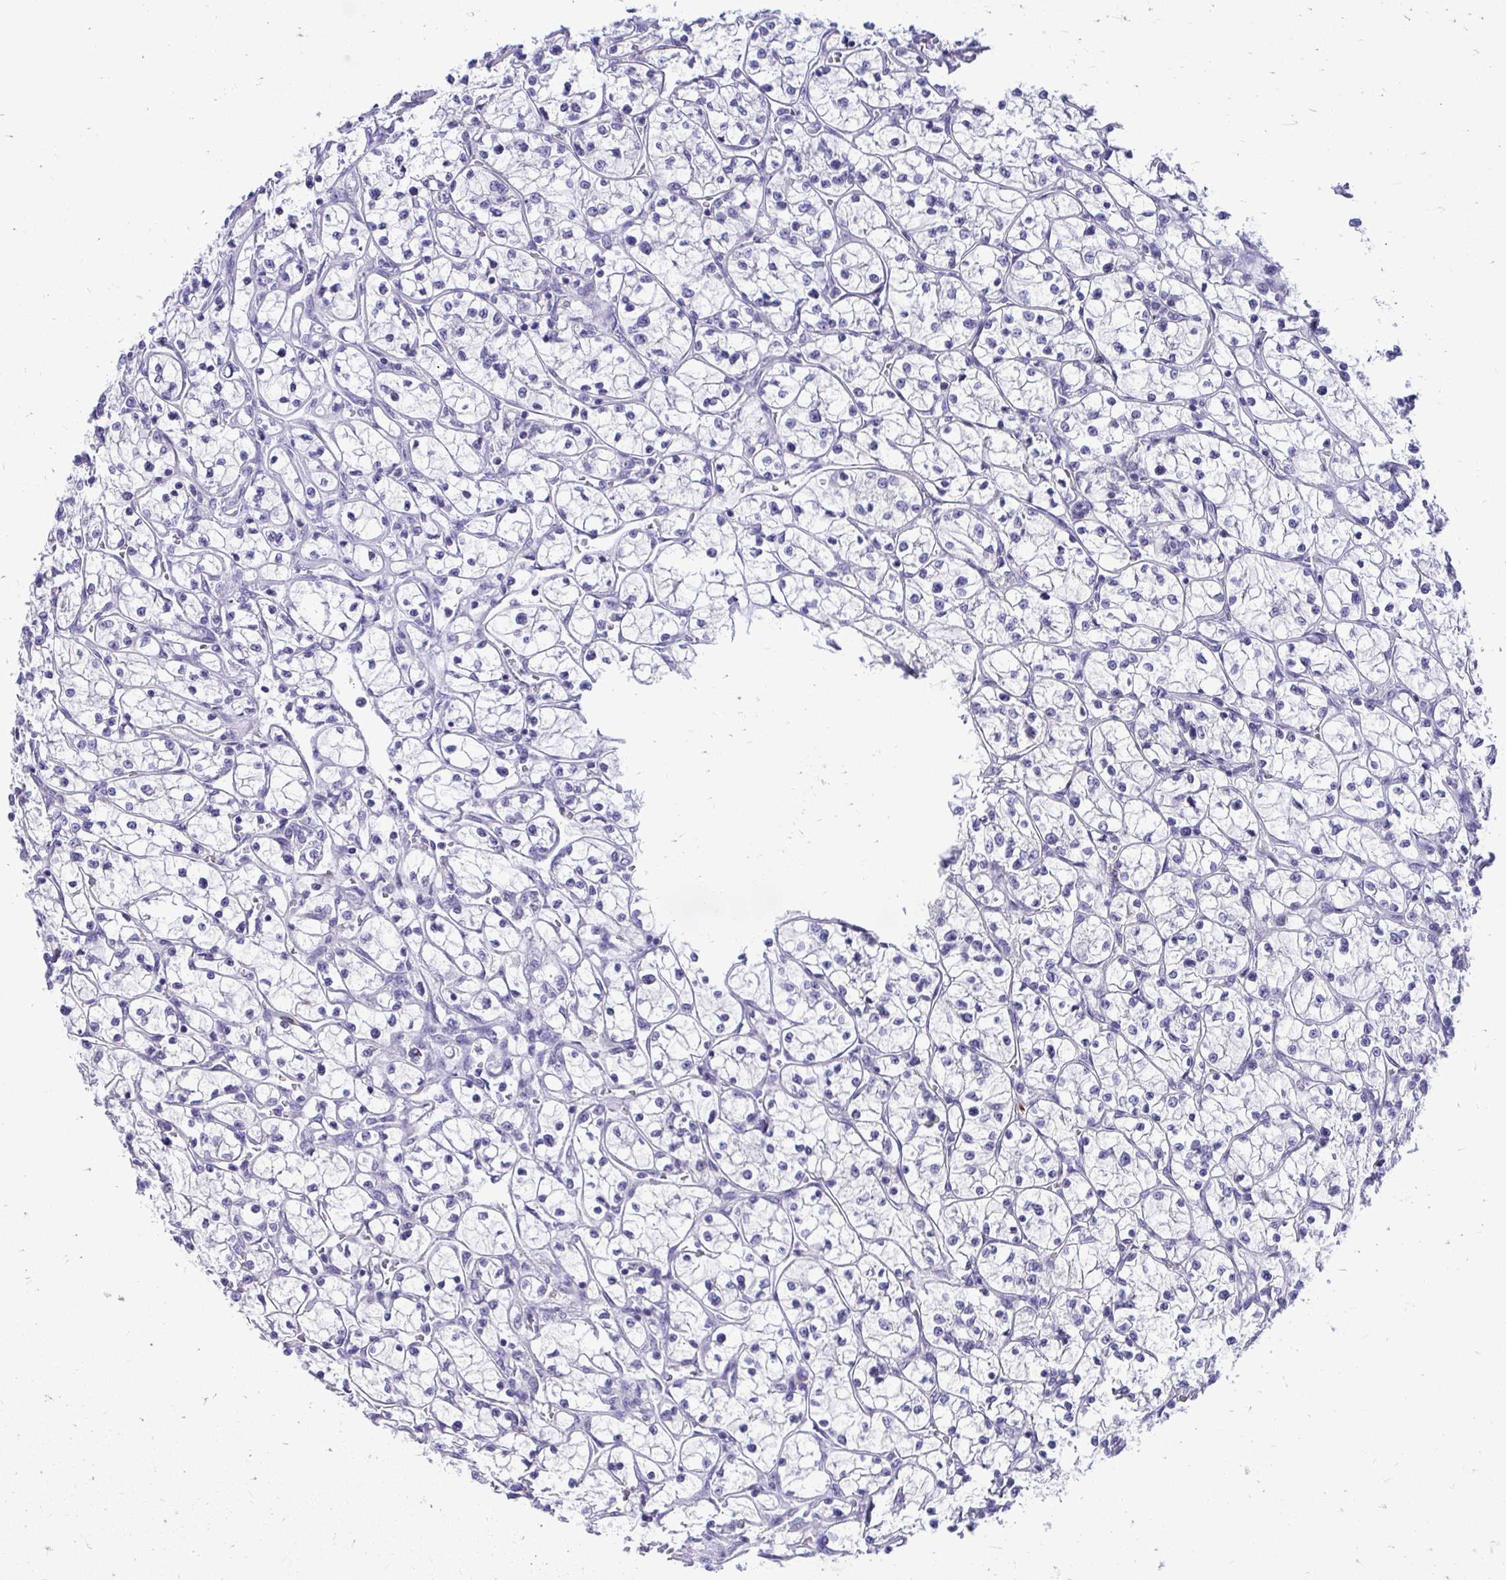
{"staining": {"intensity": "negative", "quantity": "none", "location": "none"}, "tissue": "renal cancer", "cell_type": "Tumor cells", "image_type": "cancer", "snomed": [{"axis": "morphology", "description": "Adenocarcinoma, NOS"}, {"axis": "topography", "description": "Kidney"}], "caption": "Tumor cells show no significant staining in adenocarcinoma (renal).", "gene": "NIFK", "patient": {"sex": "female", "age": 64}}